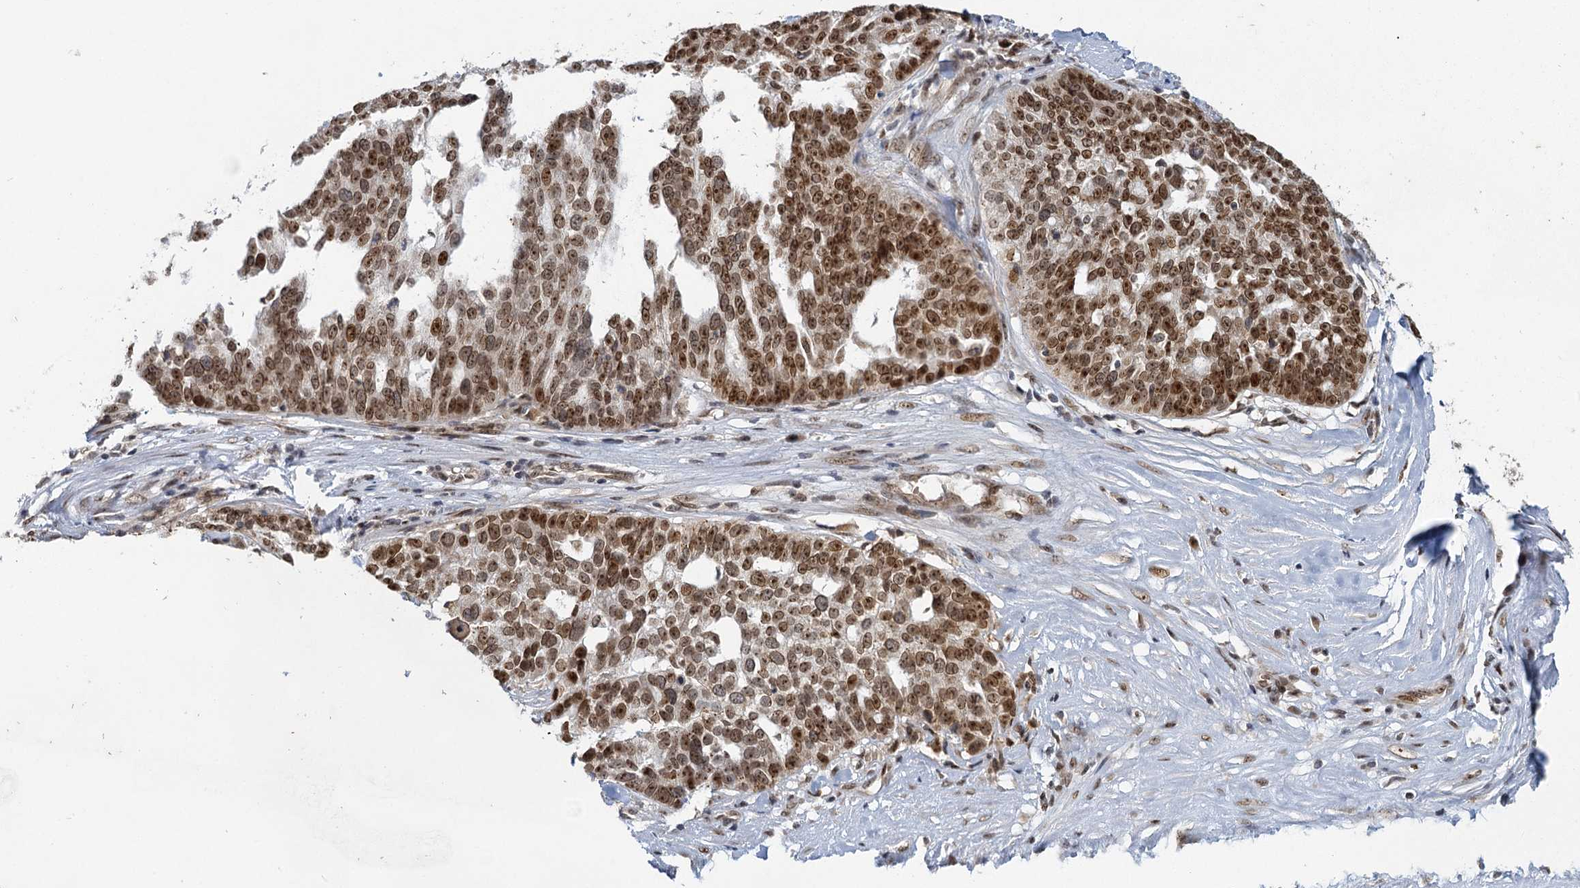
{"staining": {"intensity": "moderate", "quantity": ">75%", "location": "nuclear"}, "tissue": "ovarian cancer", "cell_type": "Tumor cells", "image_type": "cancer", "snomed": [{"axis": "morphology", "description": "Cystadenocarcinoma, serous, NOS"}, {"axis": "topography", "description": "Ovary"}], "caption": "Ovarian cancer (serous cystadenocarcinoma) stained with a brown dye demonstrates moderate nuclear positive expression in approximately >75% of tumor cells.", "gene": "TREX1", "patient": {"sex": "female", "age": 59}}